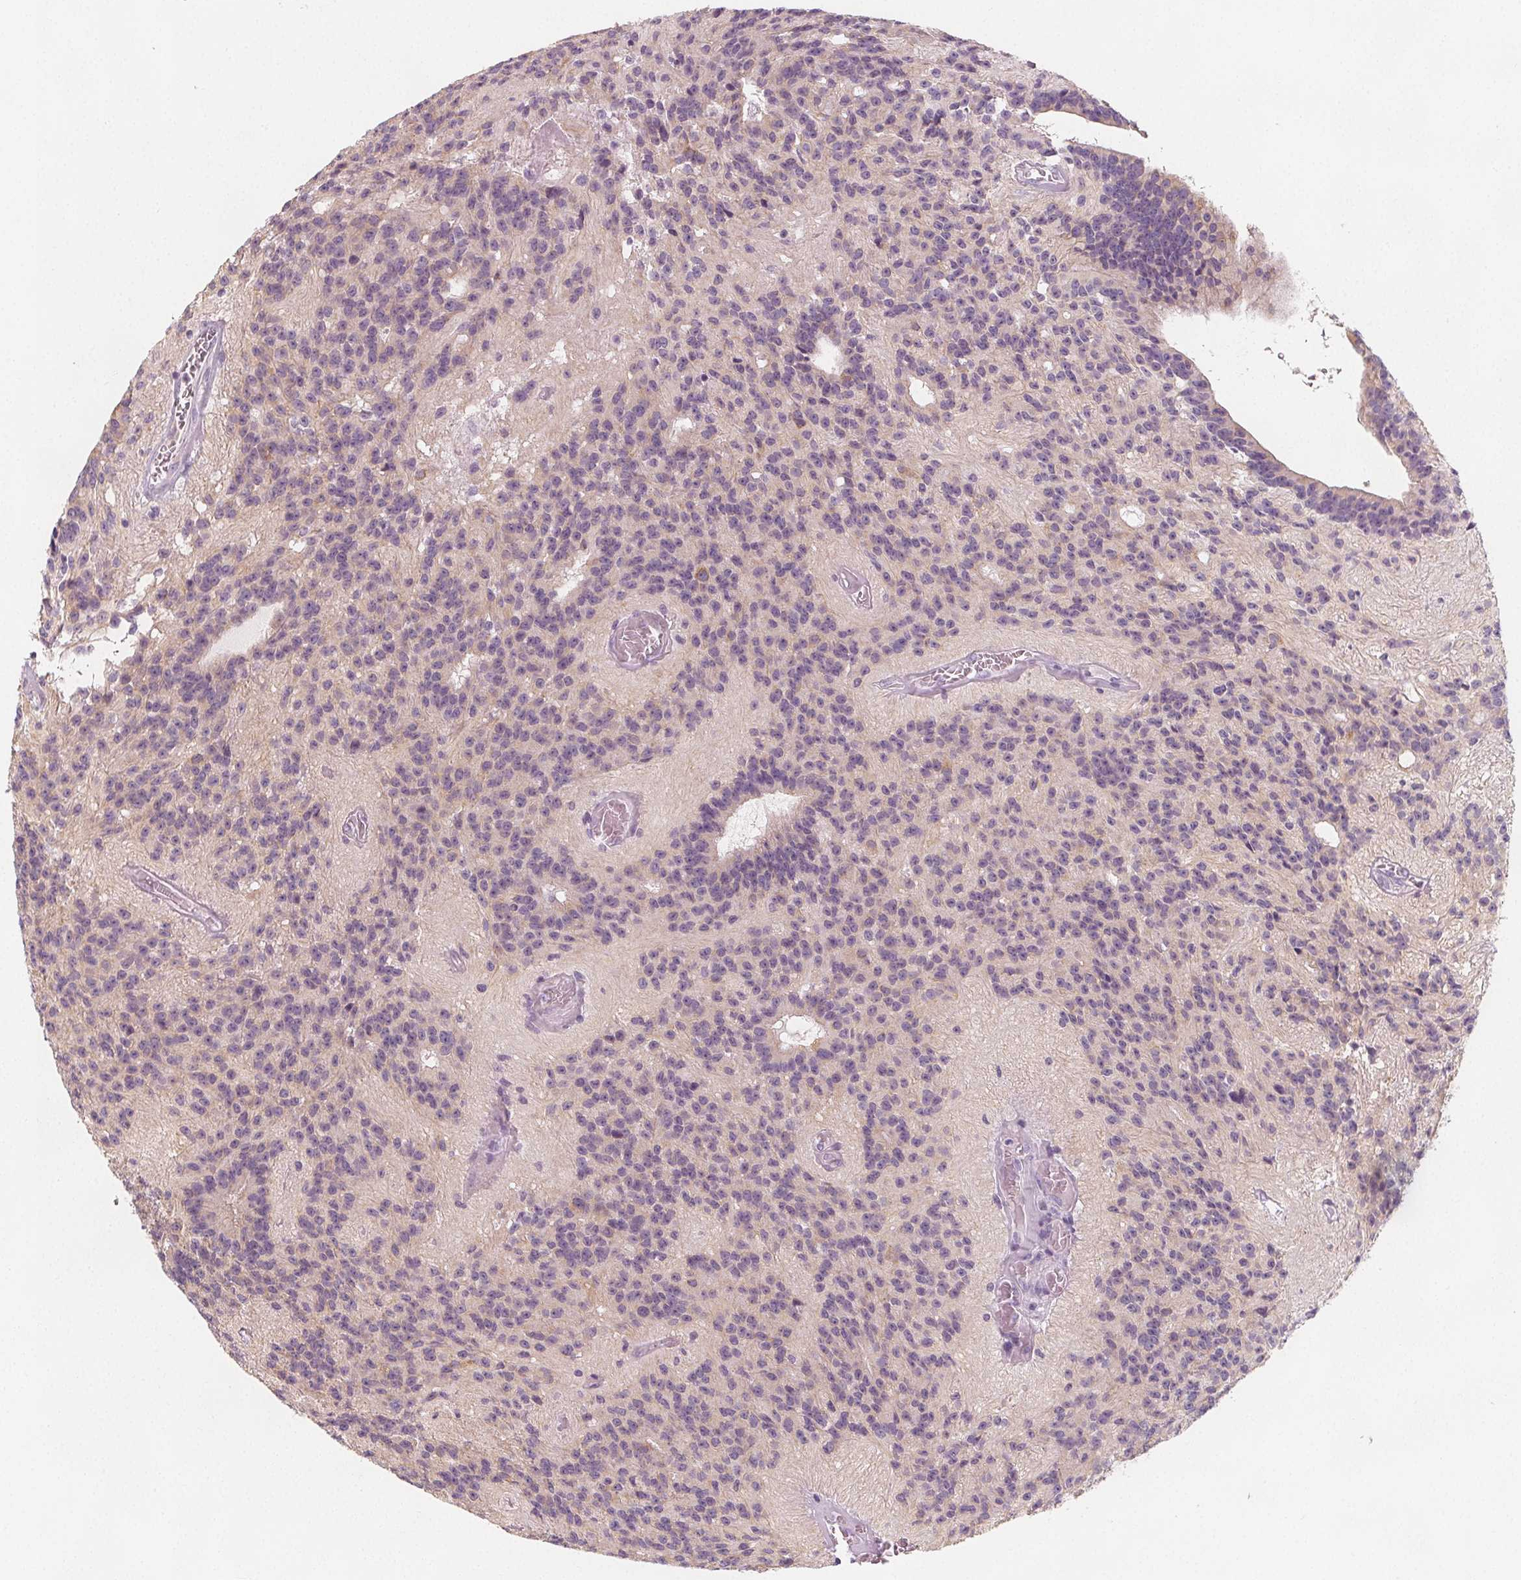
{"staining": {"intensity": "negative", "quantity": "none", "location": "none"}, "tissue": "glioma", "cell_type": "Tumor cells", "image_type": "cancer", "snomed": [{"axis": "morphology", "description": "Glioma, malignant, Low grade"}, {"axis": "topography", "description": "Brain"}], "caption": "IHC photomicrograph of neoplastic tissue: glioma stained with DAB (3,3'-diaminobenzidine) demonstrates no significant protein positivity in tumor cells. (DAB (3,3'-diaminobenzidine) immunohistochemistry (IHC), high magnification).", "gene": "MAP1A", "patient": {"sex": "male", "age": 31}}